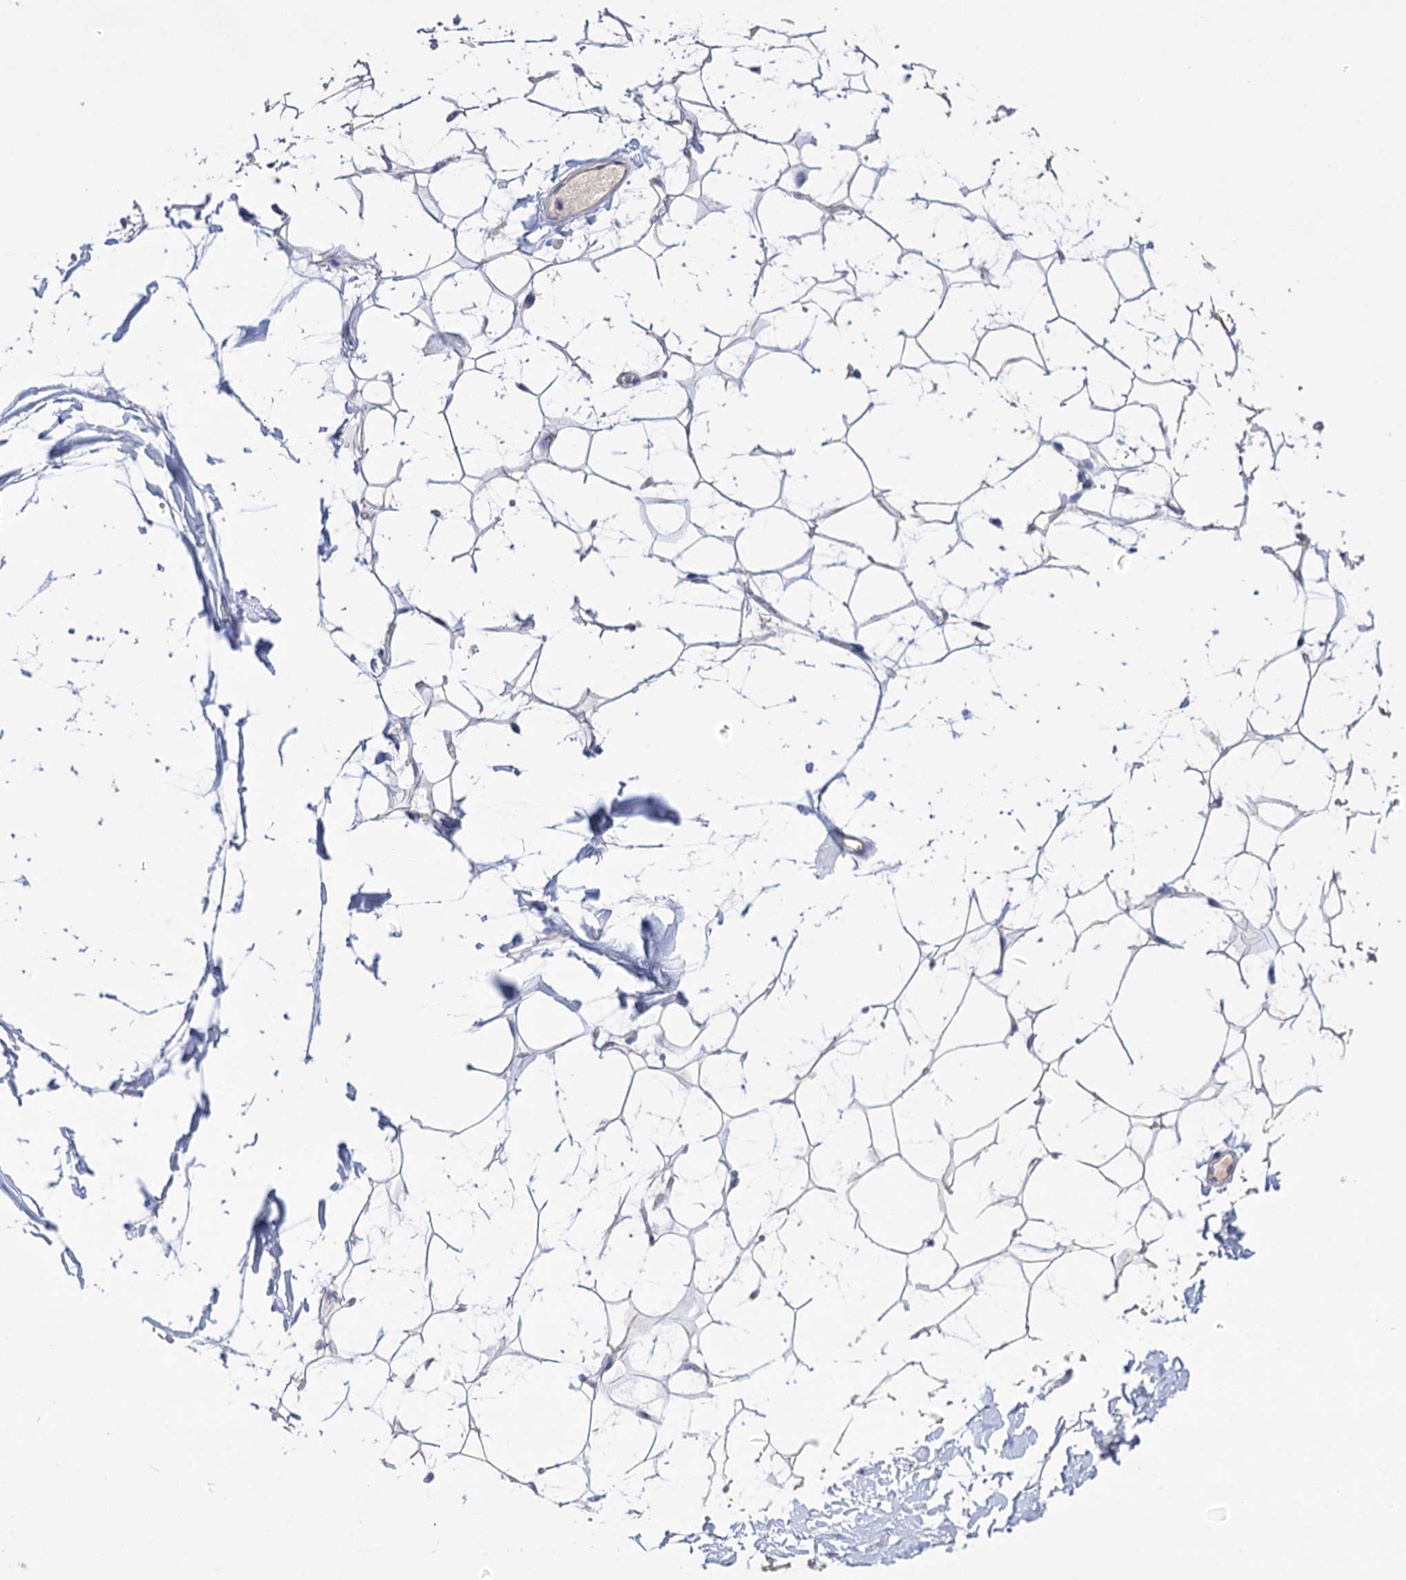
{"staining": {"intensity": "negative", "quantity": "none", "location": "none"}, "tissue": "adipose tissue", "cell_type": "Adipocytes", "image_type": "normal", "snomed": [{"axis": "morphology", "description": "Normal tissue, NOS"}, {"axis": "topography", "description": "Breast"}], "caption": "DAB immunohistochemical staining of benign human adipose tissue demonstrates no significant staining in adipocytes.", "gene": "BBS4", "patient": {"sex": "female", "age": 26}}